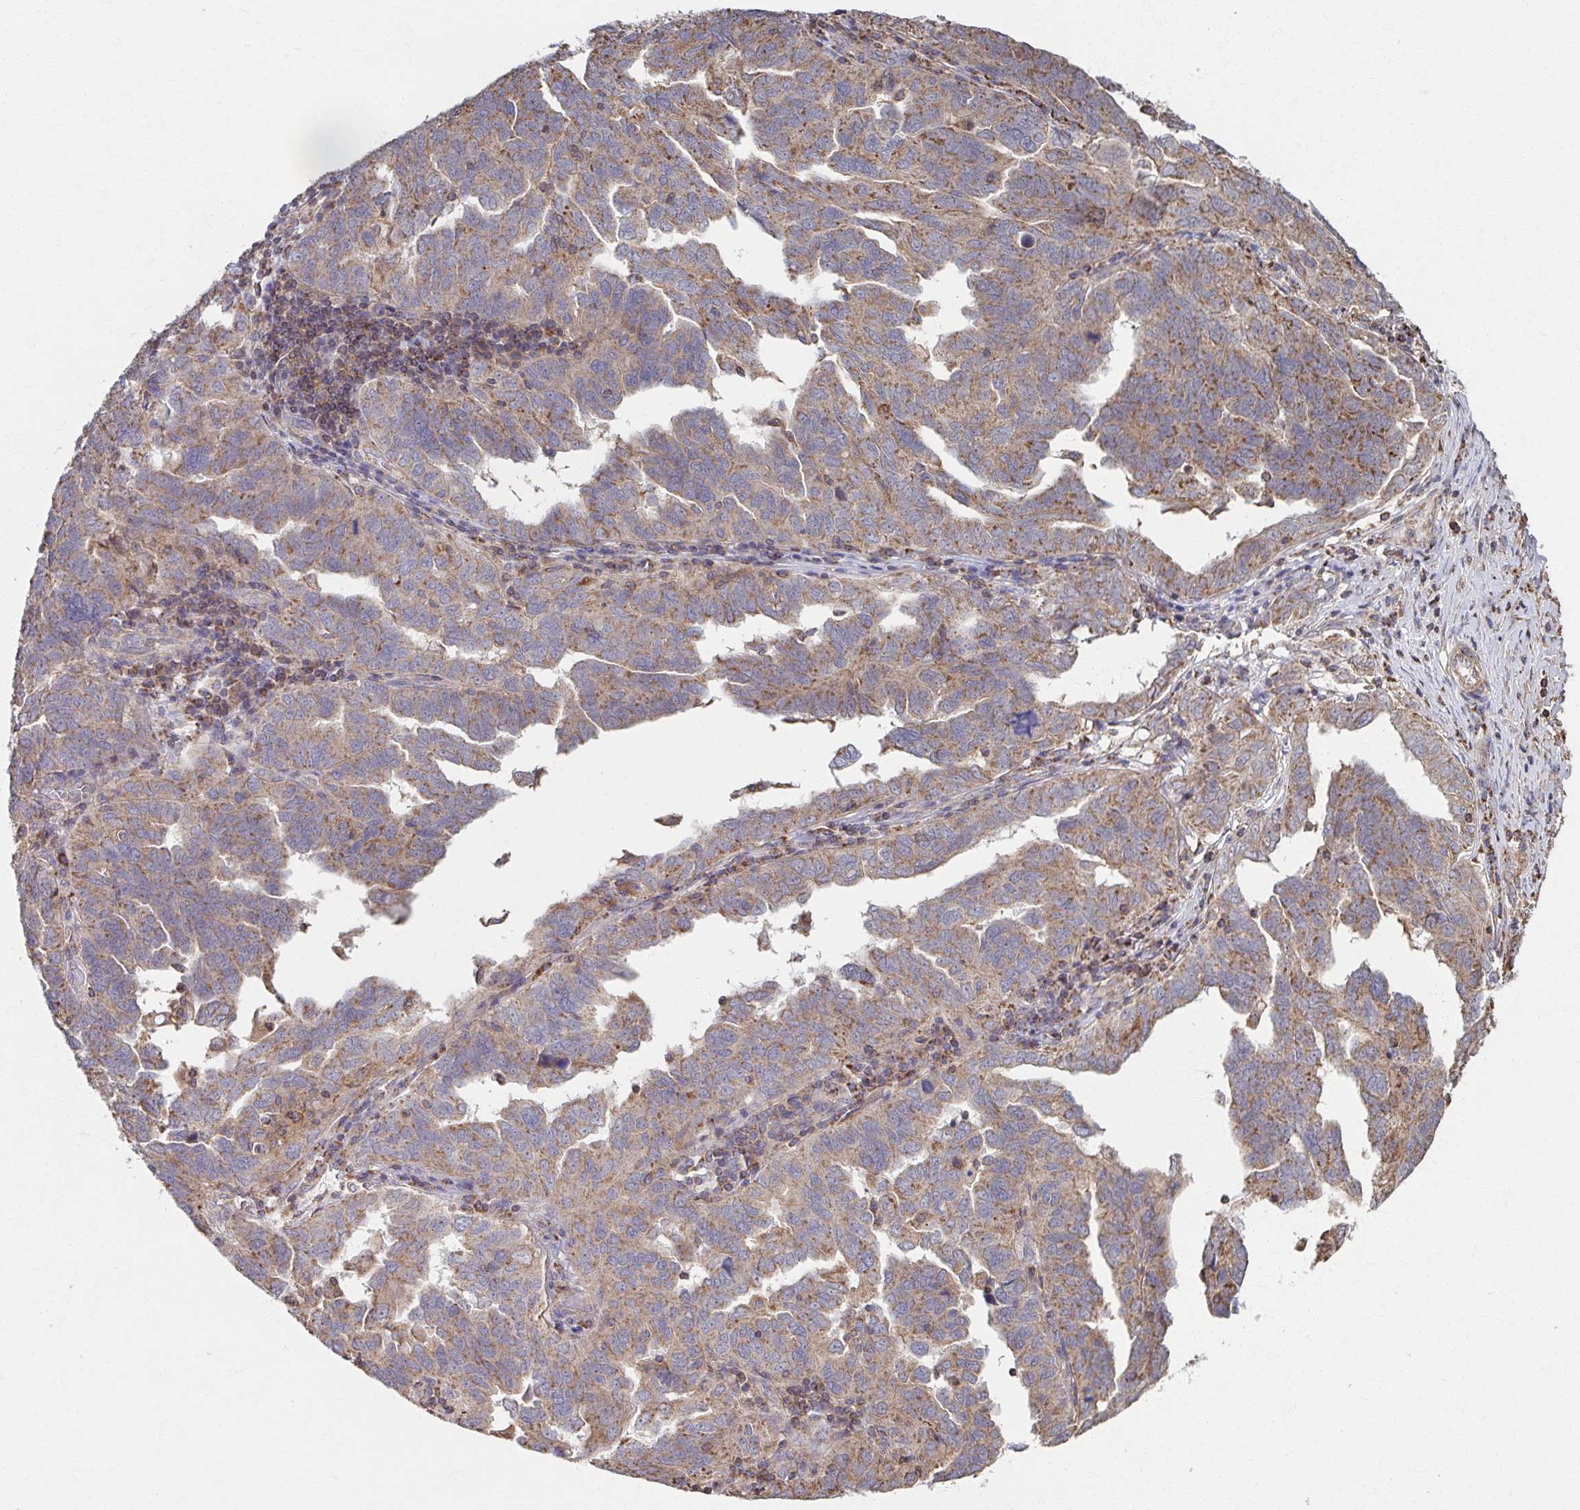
{"staining": {"intensity": "moderate", "quantity": ">75%", "location": "cytoplasmic/membranous"}, "tissue": "ovarian cancer", "cell_type": "Tumor cells", "image_type": "cancer", "snomed": [{"axis": "morphology", "description": "Cystadenocarcinoma, serous, NOS"}, {"axis": "topography", "description": "Ovary"}], "caption": "IHC histopathology image of neoplastic tissue: serous cystadenocarcinoma (ovarian) stained using immunohistochemistry demonstrates medium levels of moderate protein expression localized specifically in the cytoplasmic/membranous of tumor cells, appearing as a cytoplasmic/membranous brown color.", "gene": "KLHL34", "patient": {"sex": "female", "age": 64}}